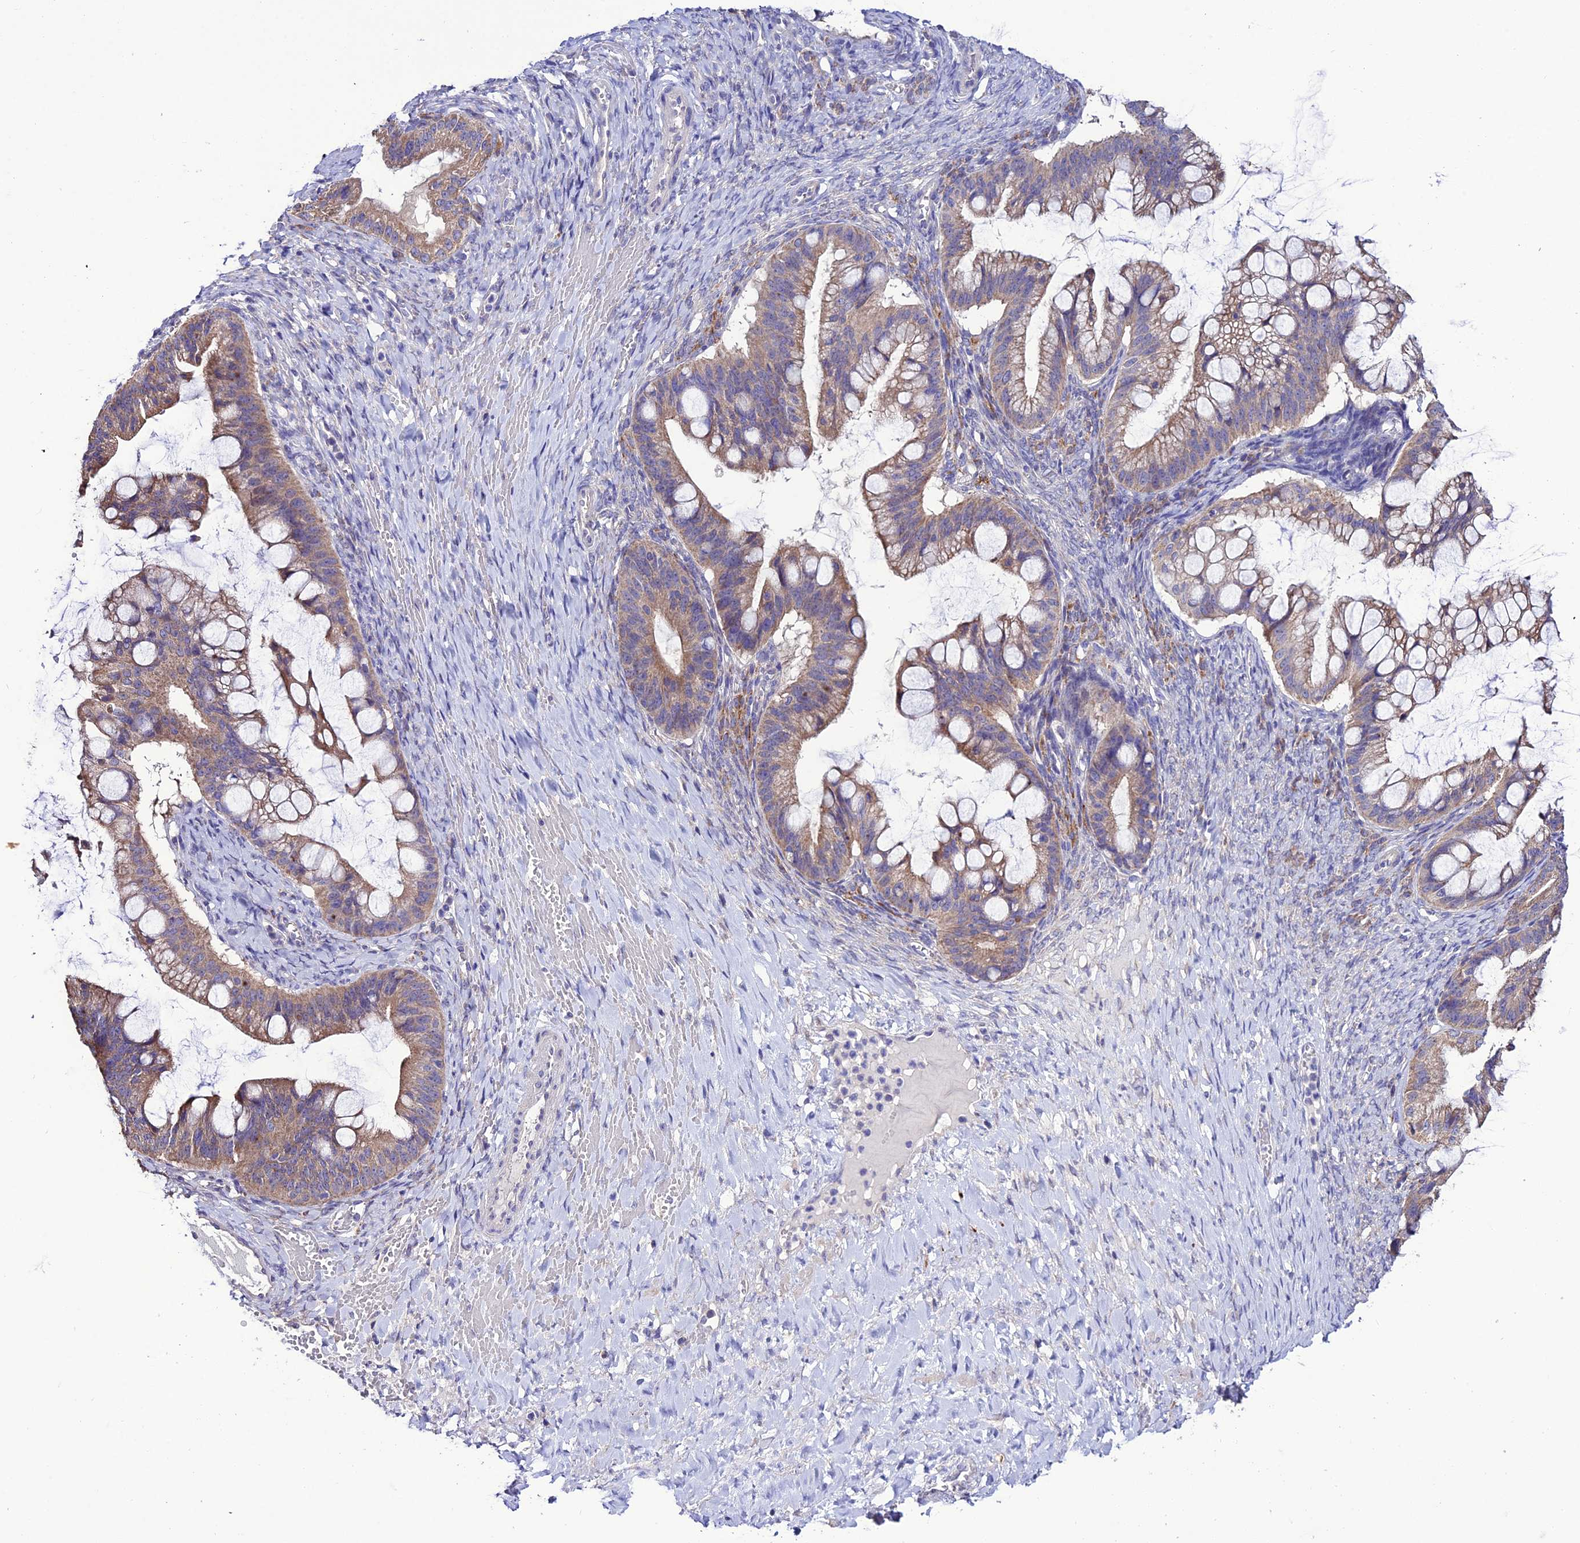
{"staining": {"intensity": "moderate", "quantity": "25%-75%", "location": "cytoplasmic/membranous"}, "tissue": "ovarian cancer", "cell_type": "Tumor cells", "image_type": "cancer", "snomed": [{"axis": "morphology", "description": "Cystadenocarcinoma, mucinous, NOS"}, {"axis": "topography", "description": "Ovary"}], "caption": "Immunohistochemistry photomicrograph of neoplastic tissue: human ovarian cancer (mucinous cystadenocarcinoma) stained using IHC exhibits medium levels of moderate protein expression localized specifically in the cytoplasmic/membranous of tumor cells, appearing as a cytoplasmic/membranous brown color.", "gene": "HOGA1", "patient": {"sex": "female", "age": 73}}